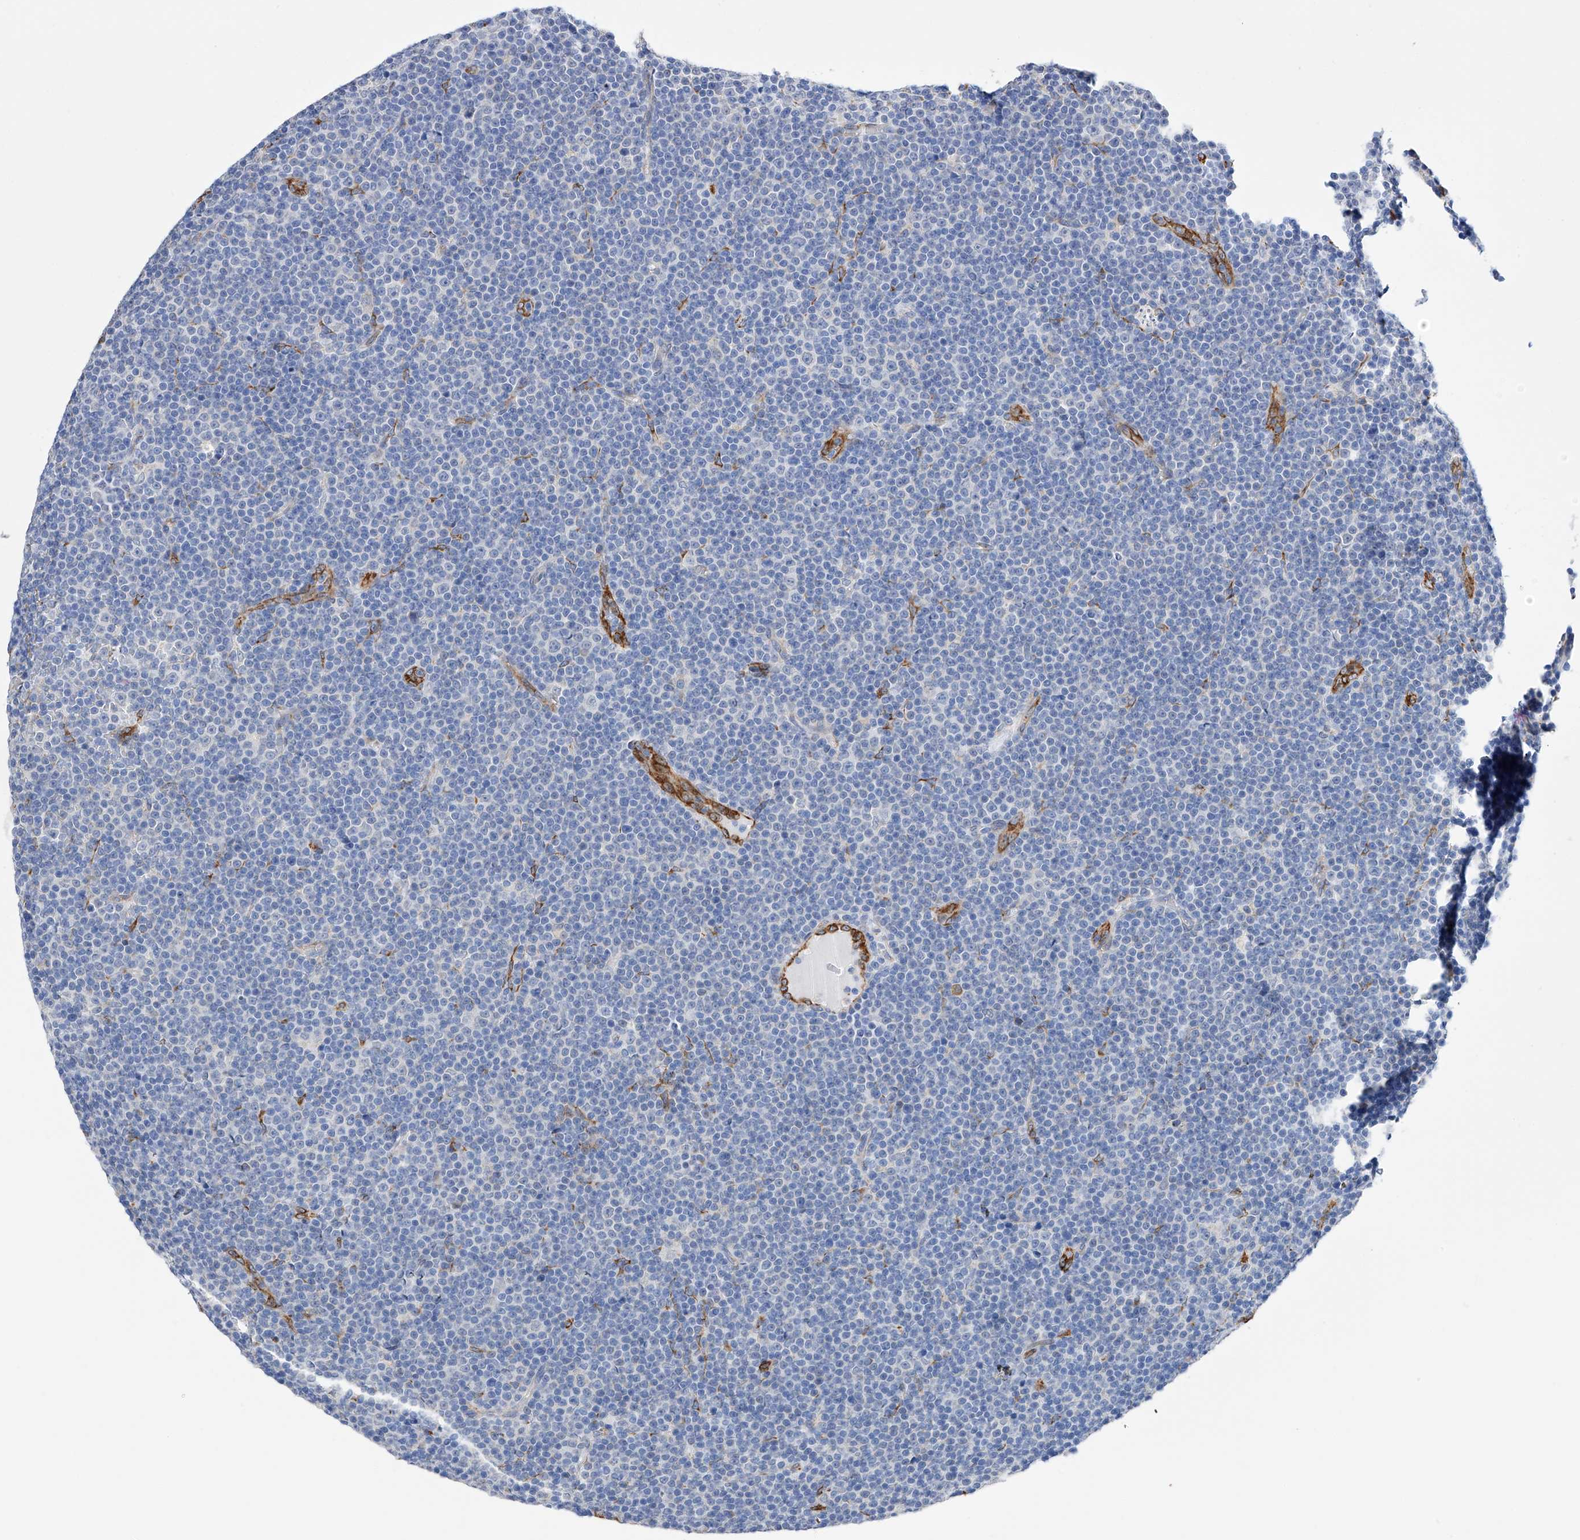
{"staining": {"intensity": "negative", "quantity": "none", "location": "none"}, "tissue": "lymphoma", "cell_type": "Tumor cells", "image_type": "cancer", "snomed": [{"axis": "morphology", "description": "Malignant lymphoma, non-Hodgkin's type, Low grade"}, {"axis": "topography", "description": "Lymph node"}], "caption": "A micrograph of human lymphoma is negative for staining in tumor cells.", "gene": "PDIA5", "patient": {"sex": "female", "age": 67}}